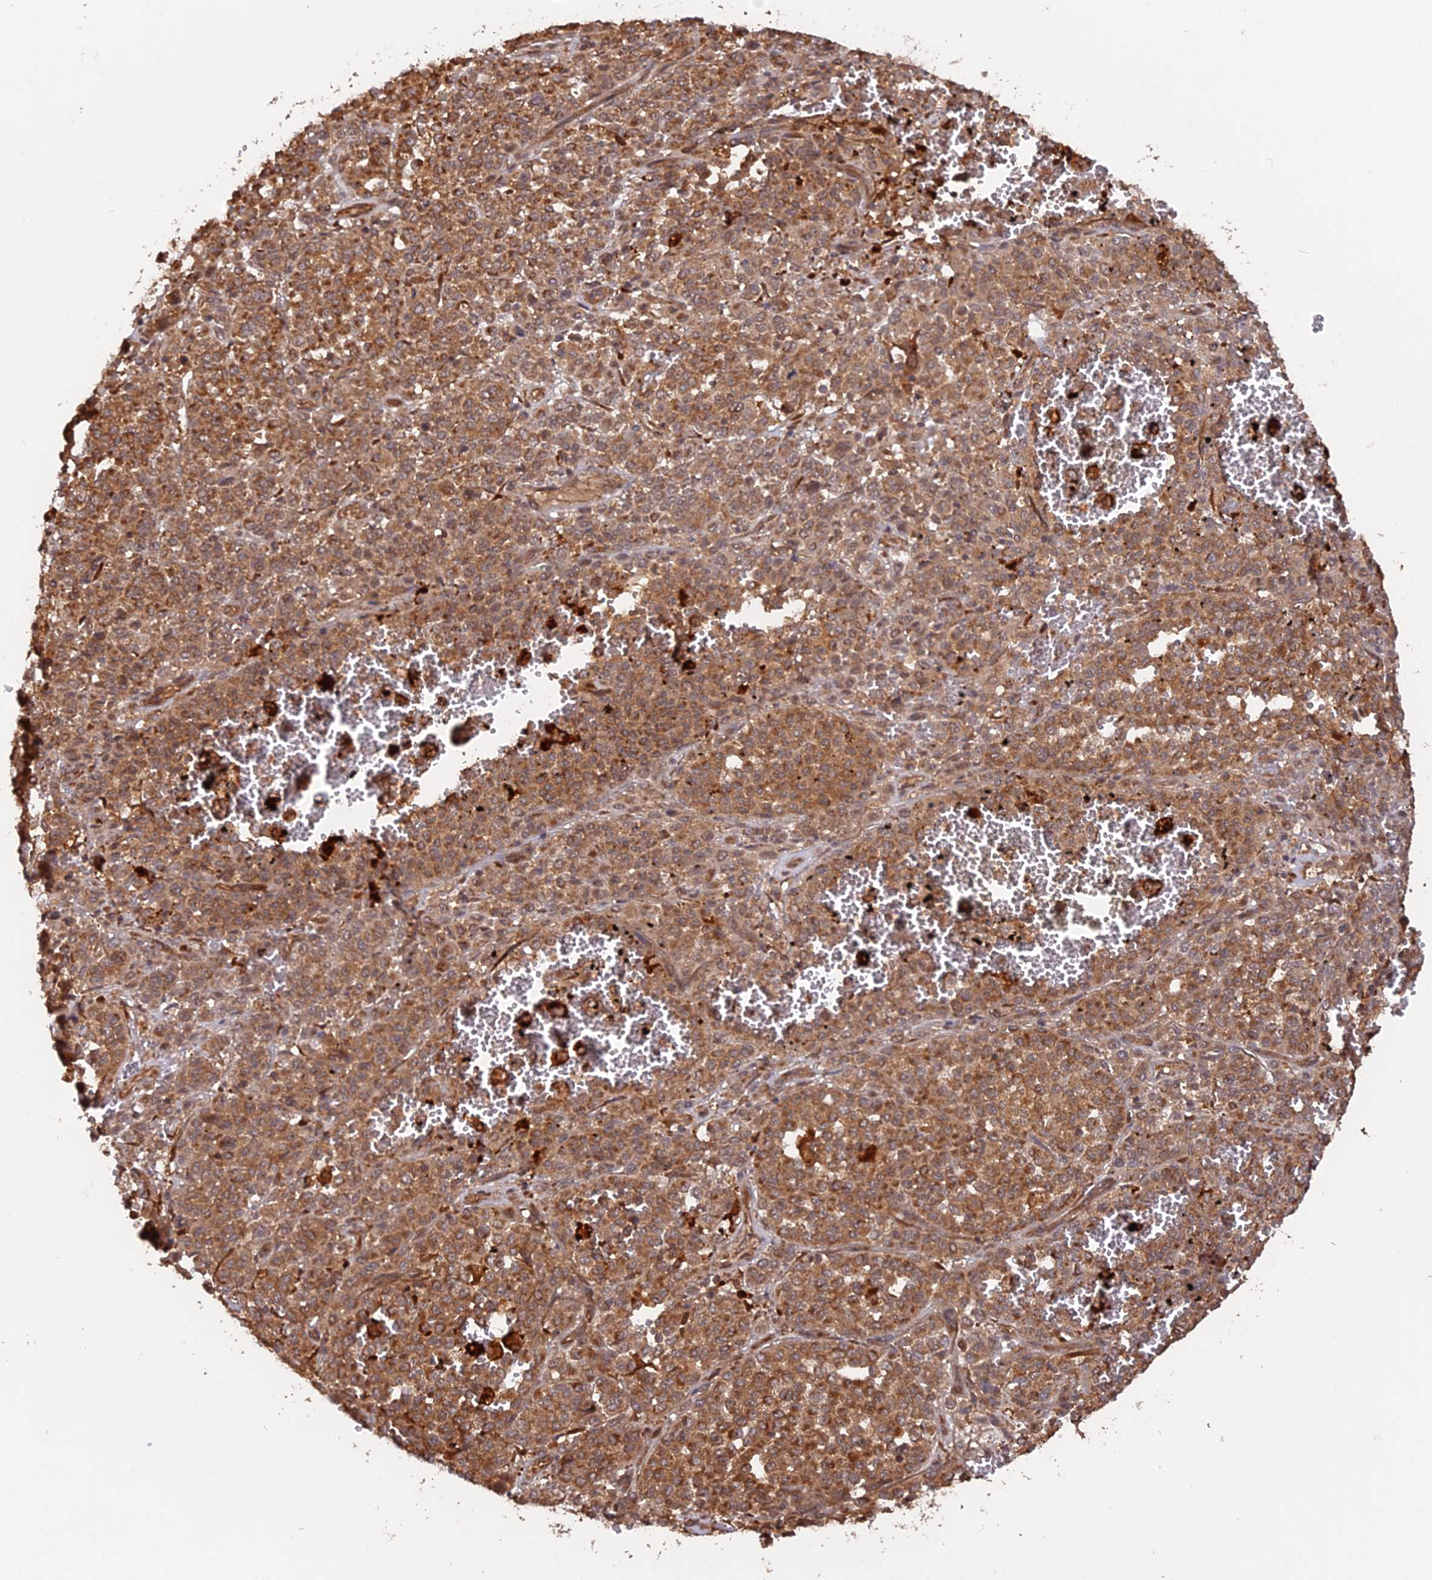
{"staining": {"intensity": "moderate", "quantity": ">75%", "location": "cytoplasmic/membranous"}, "tissue": "melanoma", "cell_type": "Tumor cells", "image_type": "cancer", "snomed": [{"axis": "morphology", "description": "Malignant melanoma, Metastatic site"}, {"axis": "topography", "description": "Pancreas"}], "caption": "Brown immunohistochemical staining in human melanoma displays moderate cytoplasmic/membranous expression in approximately >75% of tumor cells. (IHC, brightfield microscopy, high magnification).", "gene": "CCDC174", "patient": {"sex": "female", "age": 30}}